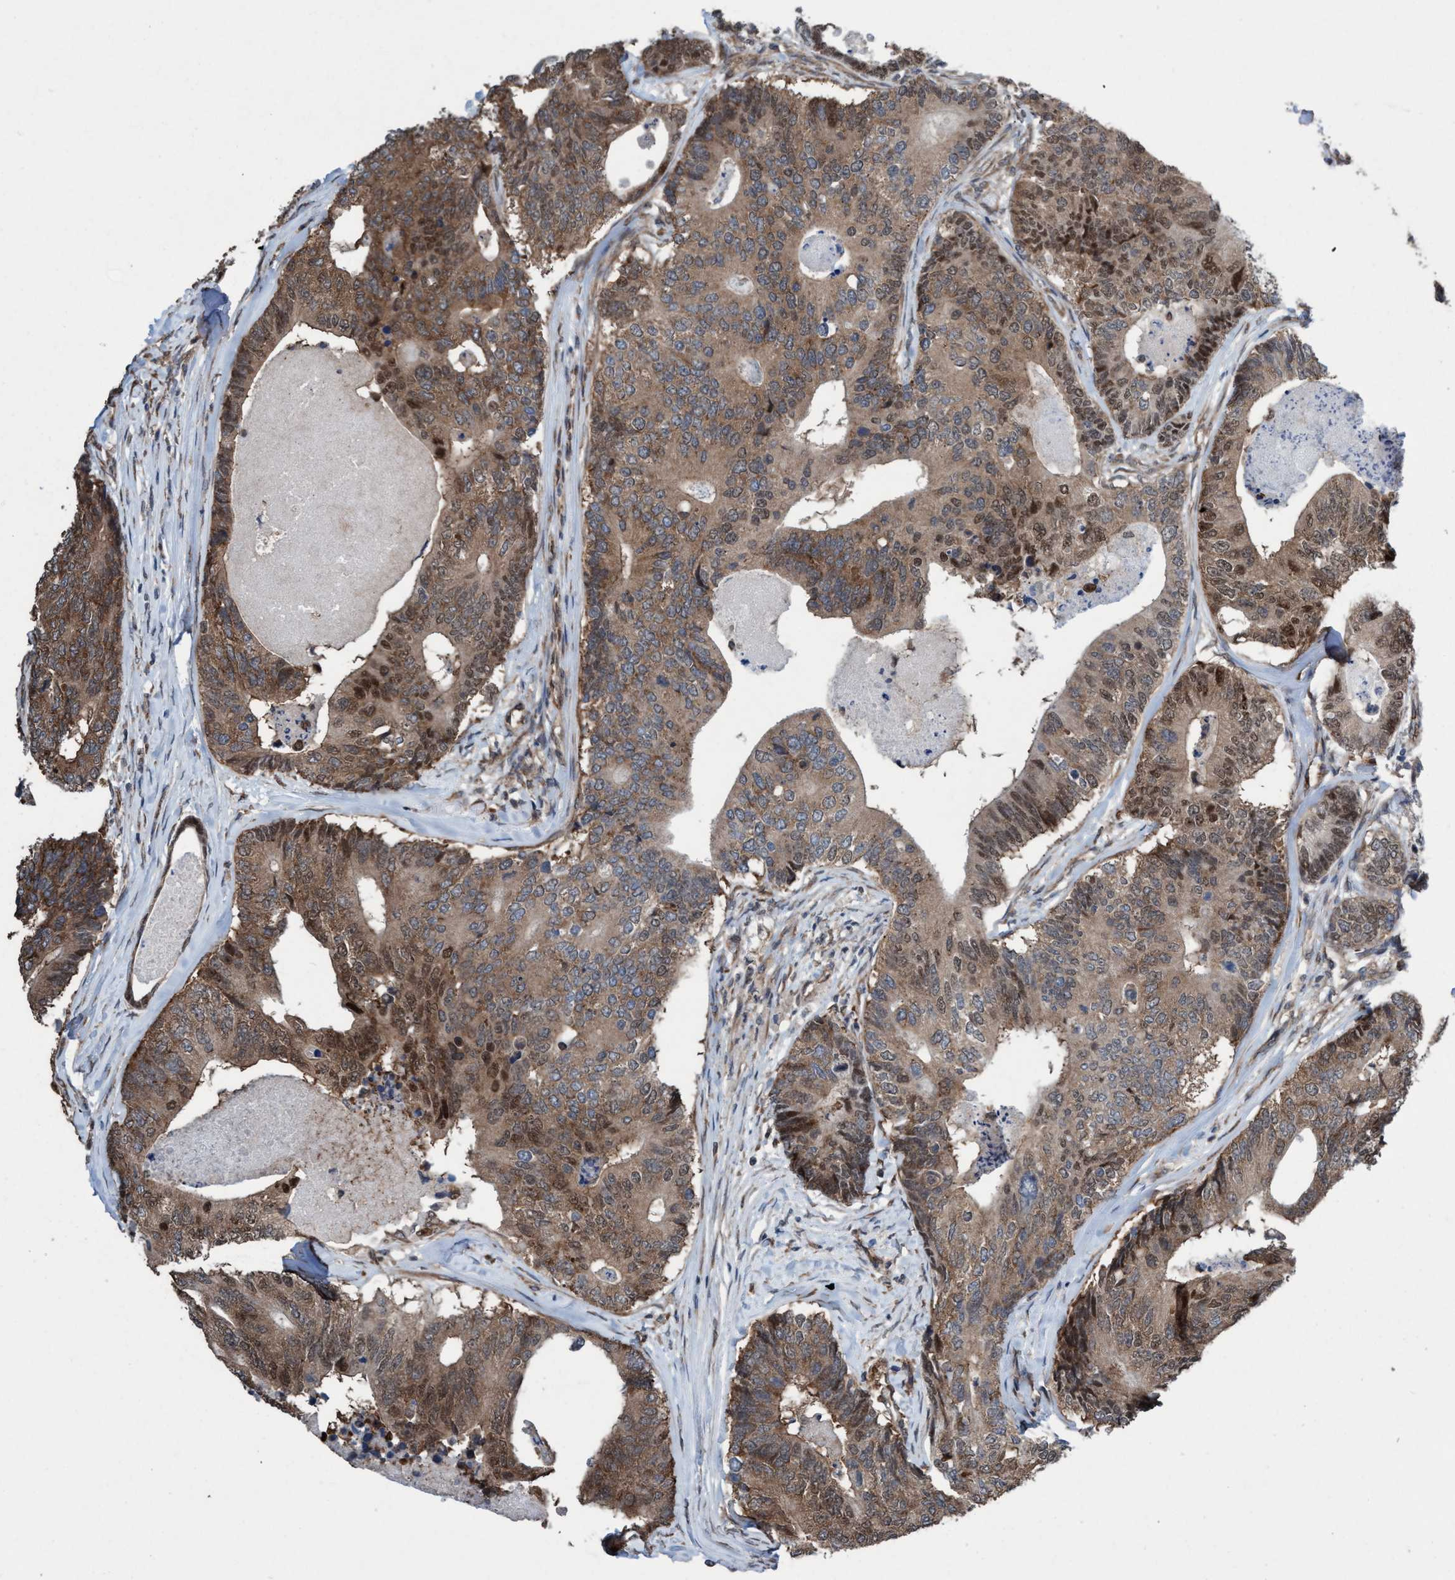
{"staining": {"intensity": "moderate", "quantity": ">75%", "location": "cytoplasmic/membranous,nuclear"}, "tissue": "colorectal cancer", "cell_type": "Tumor cells", "image_type": "cancer", "snomed": [{"axis": "morphology", "description": "Adenocarcinoma, NOS"}, {"axis": "topography", "description": "Colon"}], "caption": "Immunohistochemistry micrograph of colorectal cancer (adenocarcinoma) stained for a protein (brown), which shows medium levels of moderate cytoplasmic/membranous and nuclear positivity in about >75% of tumor cells.", "gene": "METAP2", "patient": {"sex": "female", "age": 67}}